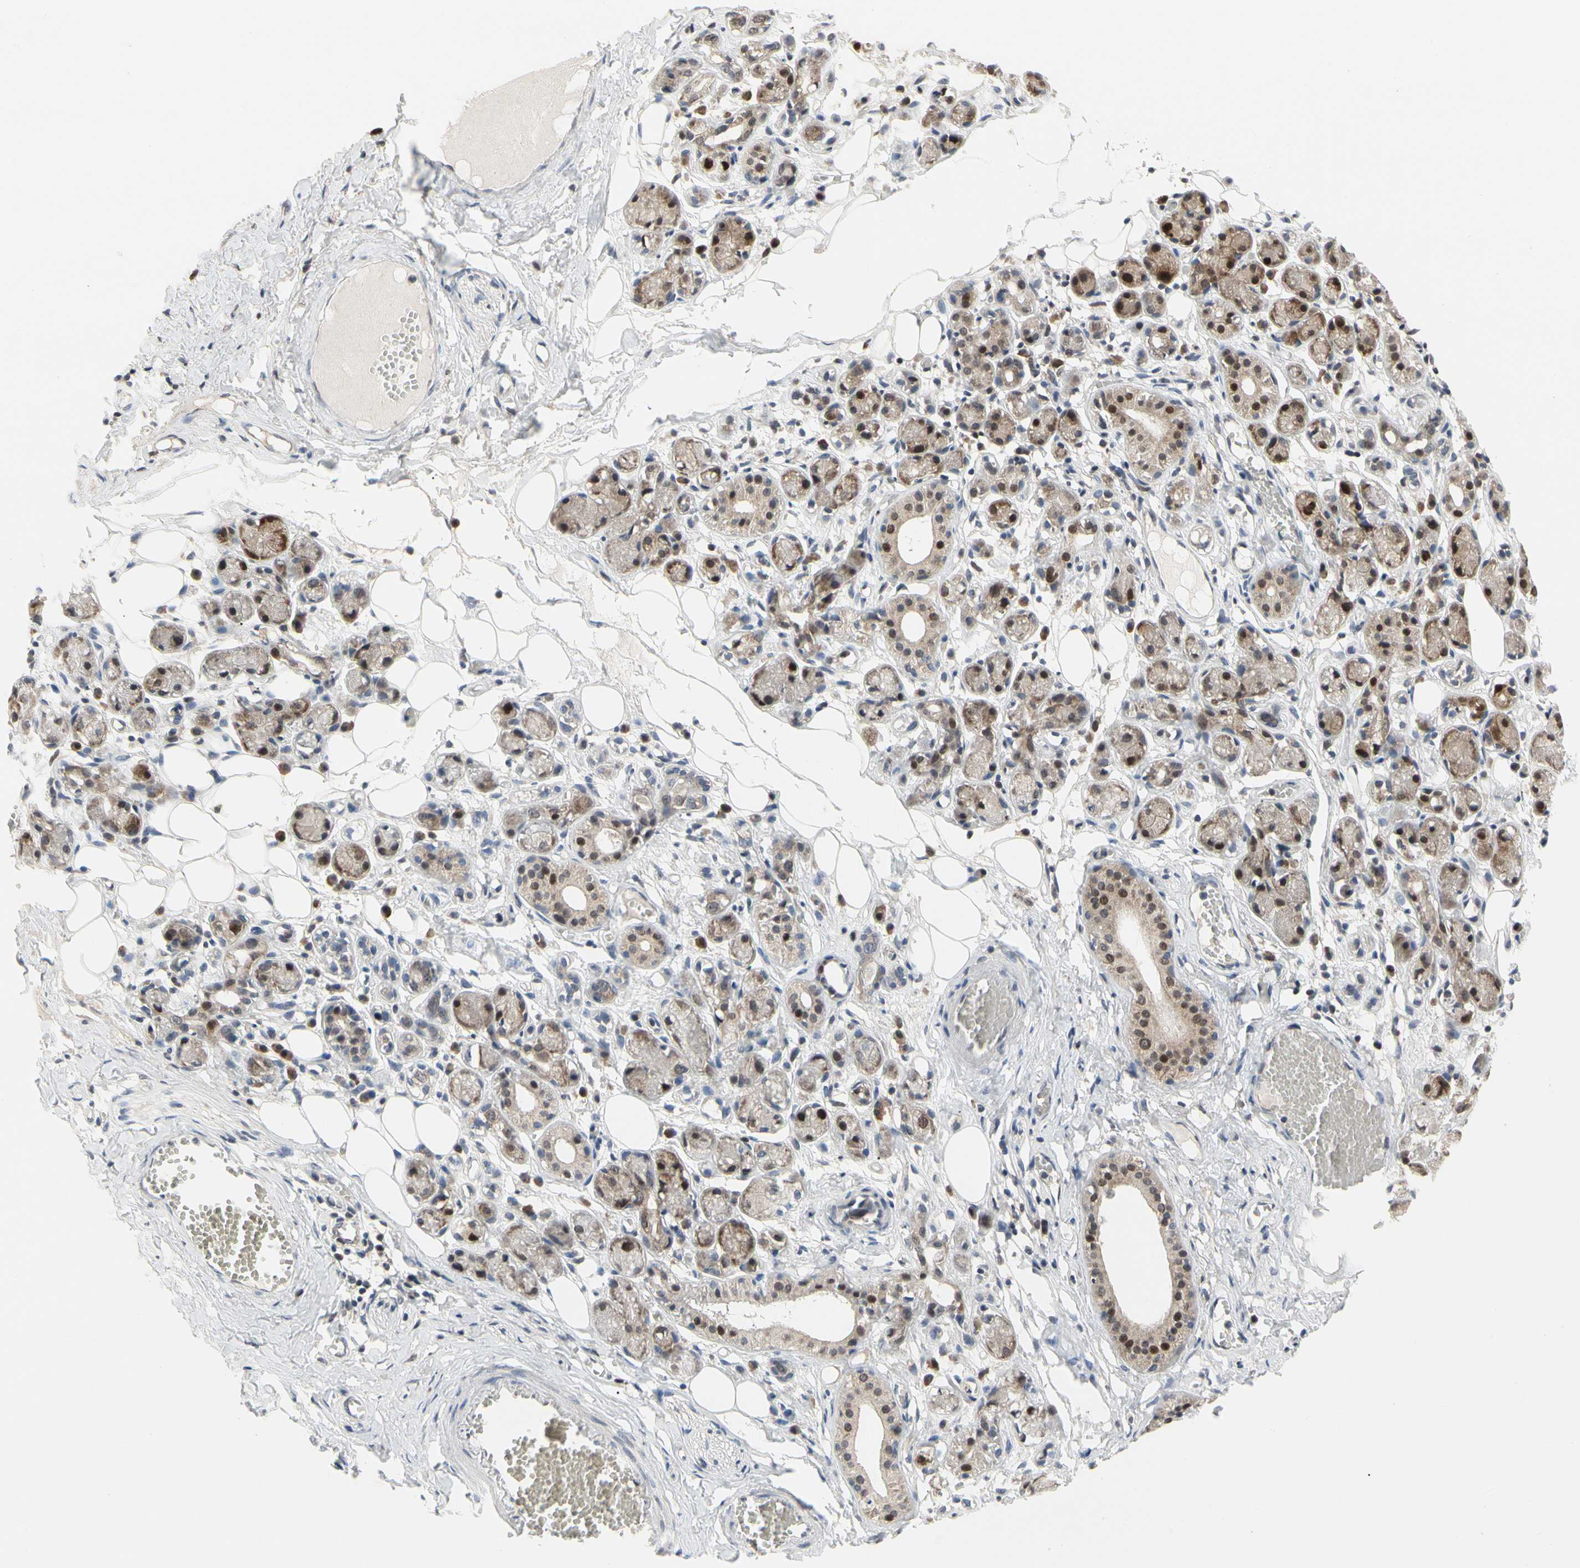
{"staining": {"intensity": "negative", "quantity": "none", "location": "none"}, "tissue": "adipose tissue", "cell_type": "Adipocytes", "image_type": "normal", "snomed": [{"axis": "morphology", "description": "Normal tissue, NOS"}, {"axis": "morphology", "description": "Inflammation, NOS"}, {"axis": "topography", "description": "Vascular tissue"}, {"axis": "topography", "description": "Salivary gland"}], "caption": "Immunohistochemistry (IHC) micrograph of benign adipose tissue: human adipose tissue stained with DAB reveals no significant protein staining in adipocytes.", "gene": "CDK5", "patient": {"sex": "female", "age": 75}}